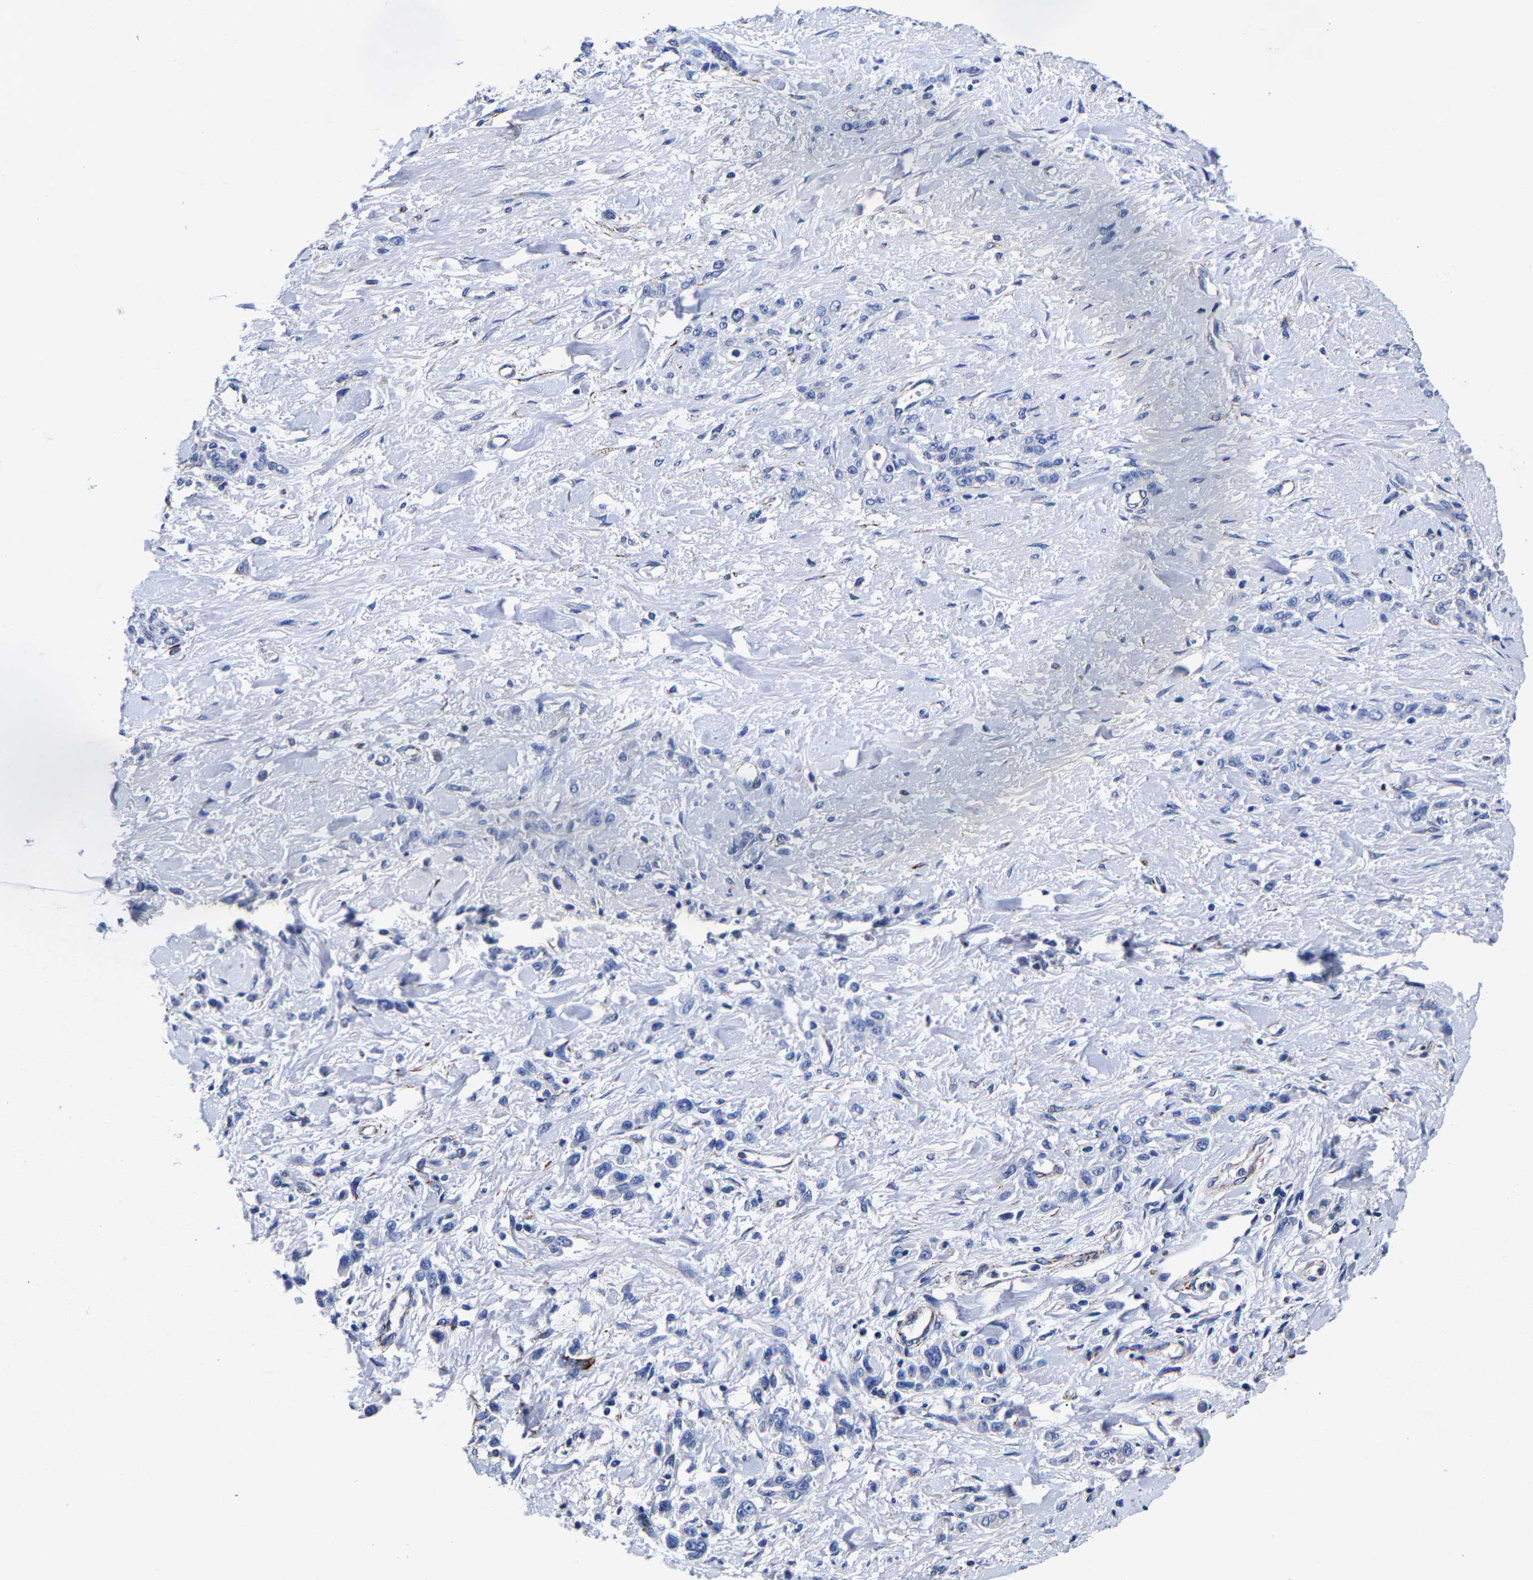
{"staining": {"intensity": "negative", "quantity": "none", "location": "none"}, "tissue": "stomach cancer", "cell_type": "Tumor cells", "image_type": "cancer", "snomed": [{"axis": "morphology", "description": "Normal tissue, NOS"}, {"axis": "morphology", "description": "Adenocarcinoma, NOS"}, {"axis": "topography", "description": "Stomach"}], "caption": "Stomach cancer (adenocarcinoma) was stained to show a protein in brown. There is no significant positivity in tumor cells.", "gene": "AASS", "patient": {"sex": "male", "age": 82}}